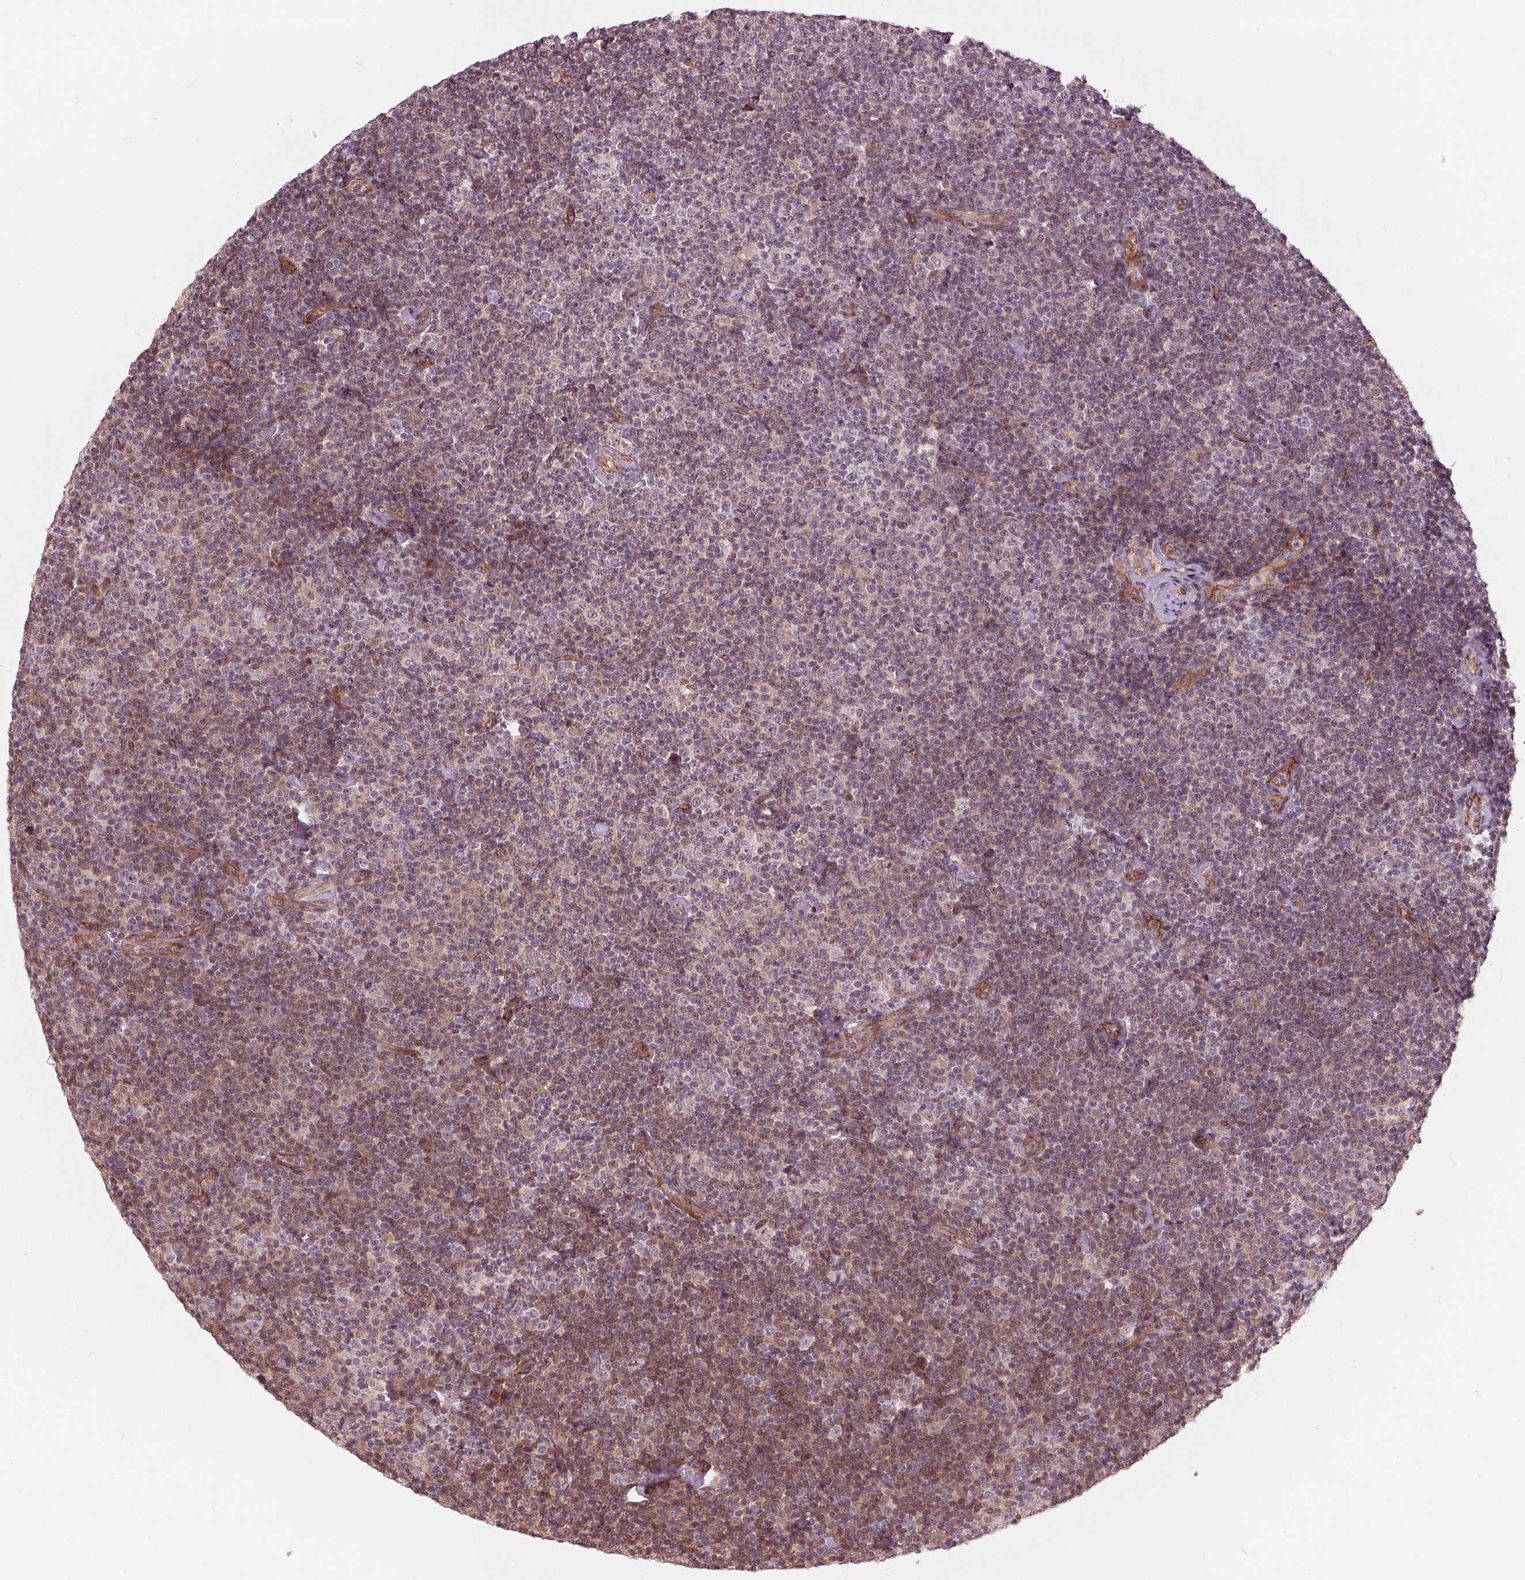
{"staining": {"intensity": "negative", "quantity": "none", "location": "none"}, "tissue": "lymphoma", "cell_type": "Tumor cells", "image_type": "cancer", "snomed": [{"axis": "morphology", "description": "Malignant lymphoma, non-Hodgkin's type, Low grade"}, {"axis": "topography", "description": "Lymph node"}], "caption": "This is an immunohistochemistry micrograph of human lymphoma. There is no positivity in tumor cells.", "gene": "TXNIP", "patient": {"sex": "male", "age": 81}}